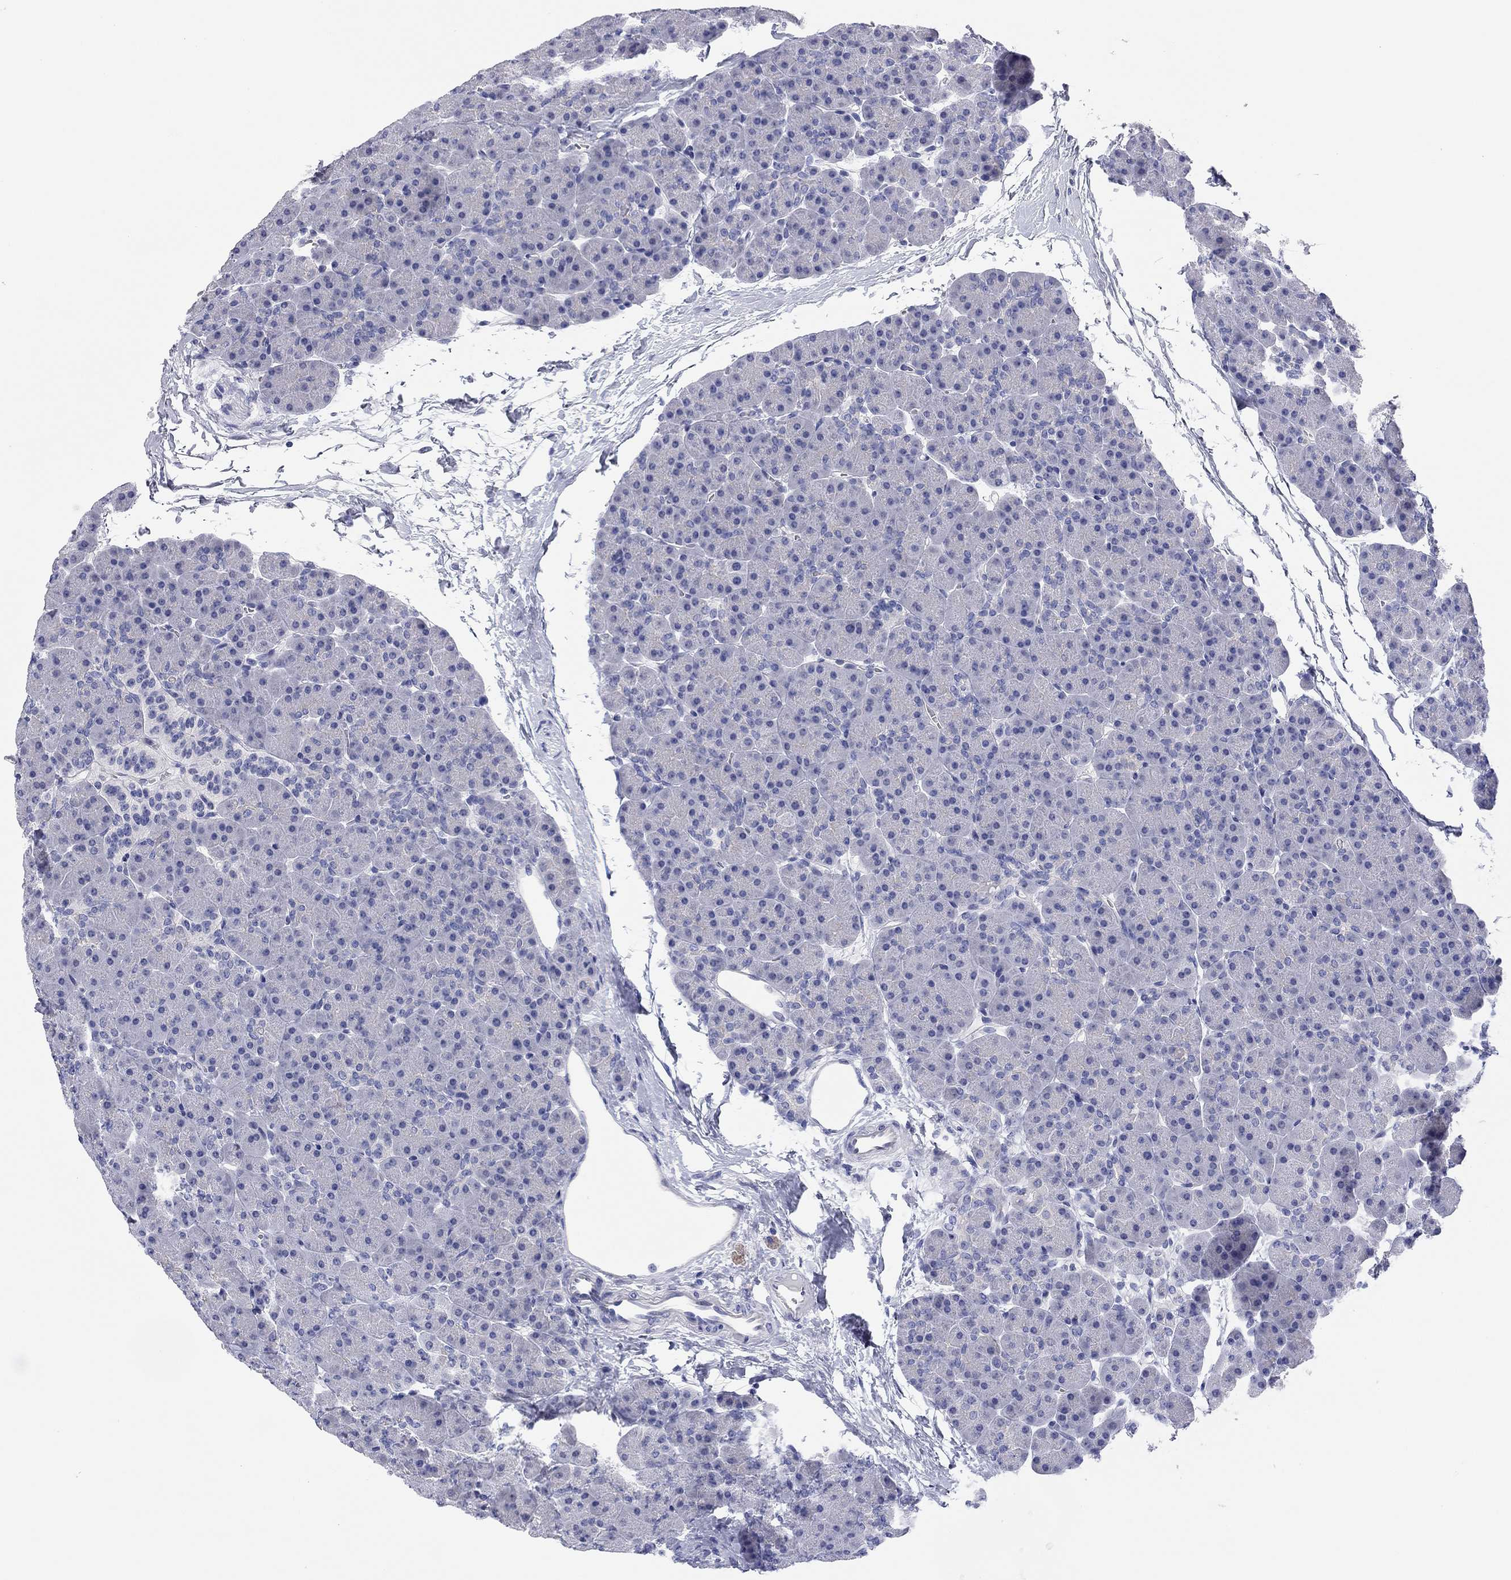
{"staining": {"intensity": "negative", "quantity": "none", "location": "none"}, "tissue": "pancreas", "cell_type": "Exocrine glandular cells", "image_type": "normal", "snomed": [{"axis": "morphology", "description": "Normal tissue, NOS"}, {"axis": "topography", "description": "Pancreas"}], "caption": "An immunohistochemistry (IHC) histopathology image of normal pancreas is shown. There is no staining in exocrine glandular cells of pancreas.", "gene": "ENSG00000269035", "patient": {"sex": "female", "age": 44}}